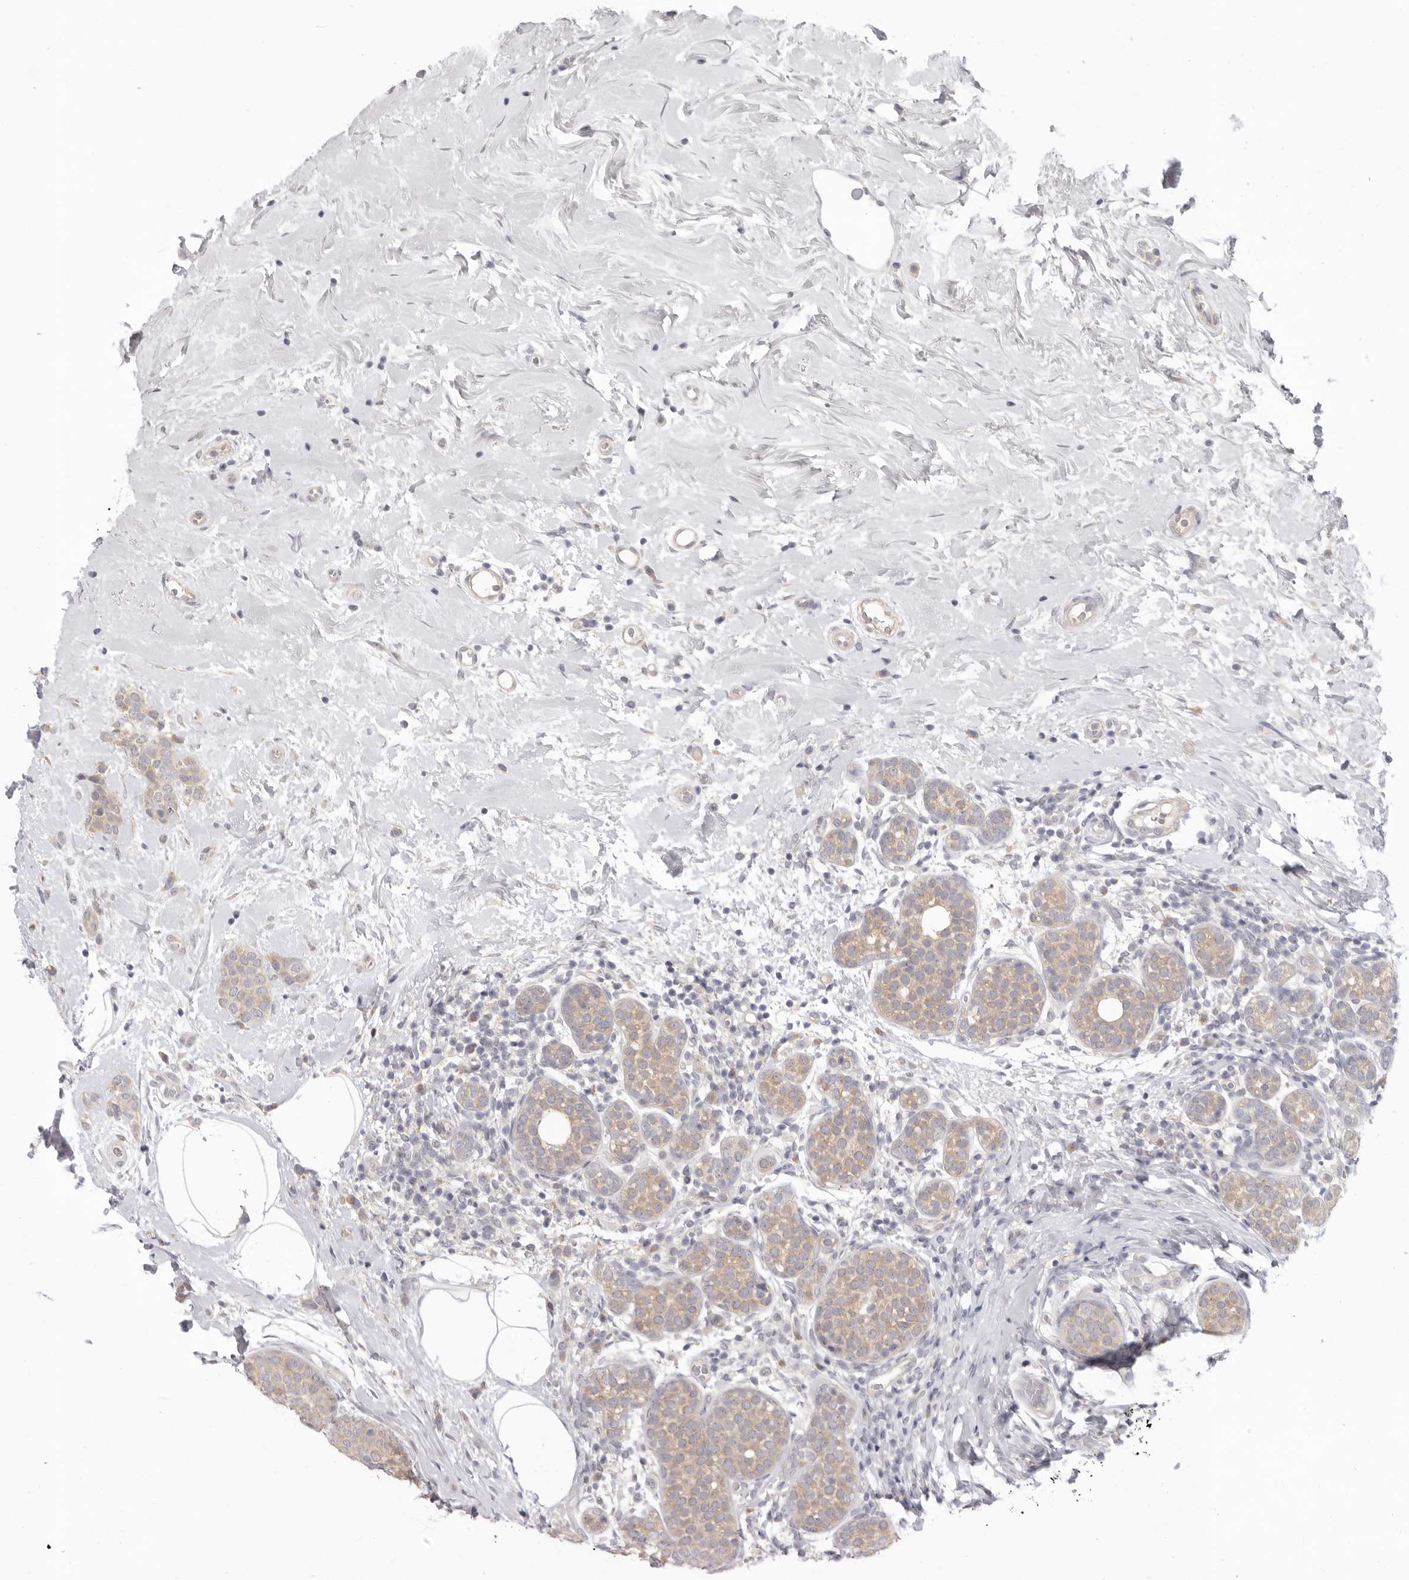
{"staining": {"intensity": "weak", "quantity": ">75%", "location": "cytoplasmic/membranous"}, "tissue": "breast cancer", "cell_type": "Tumor cells", "image_type": "cancer", "snomed": [{"axis": "morphology", "description": "Lobular carcinoma, in situ"}, {"axis": "morphology", "description": "Lobular carcinoma"}, {"axis": "topography", "description": "Breast"}], "caption": "This image exhibits immunohistochemistry (IHC) staining of human lobular carcinoma (breast), with low weak cytoplasmic/membranous positivity in approximately >75% of tumor cells.", "gene": "AHDC1", "patient": {"sex": "female", "age": 41}}